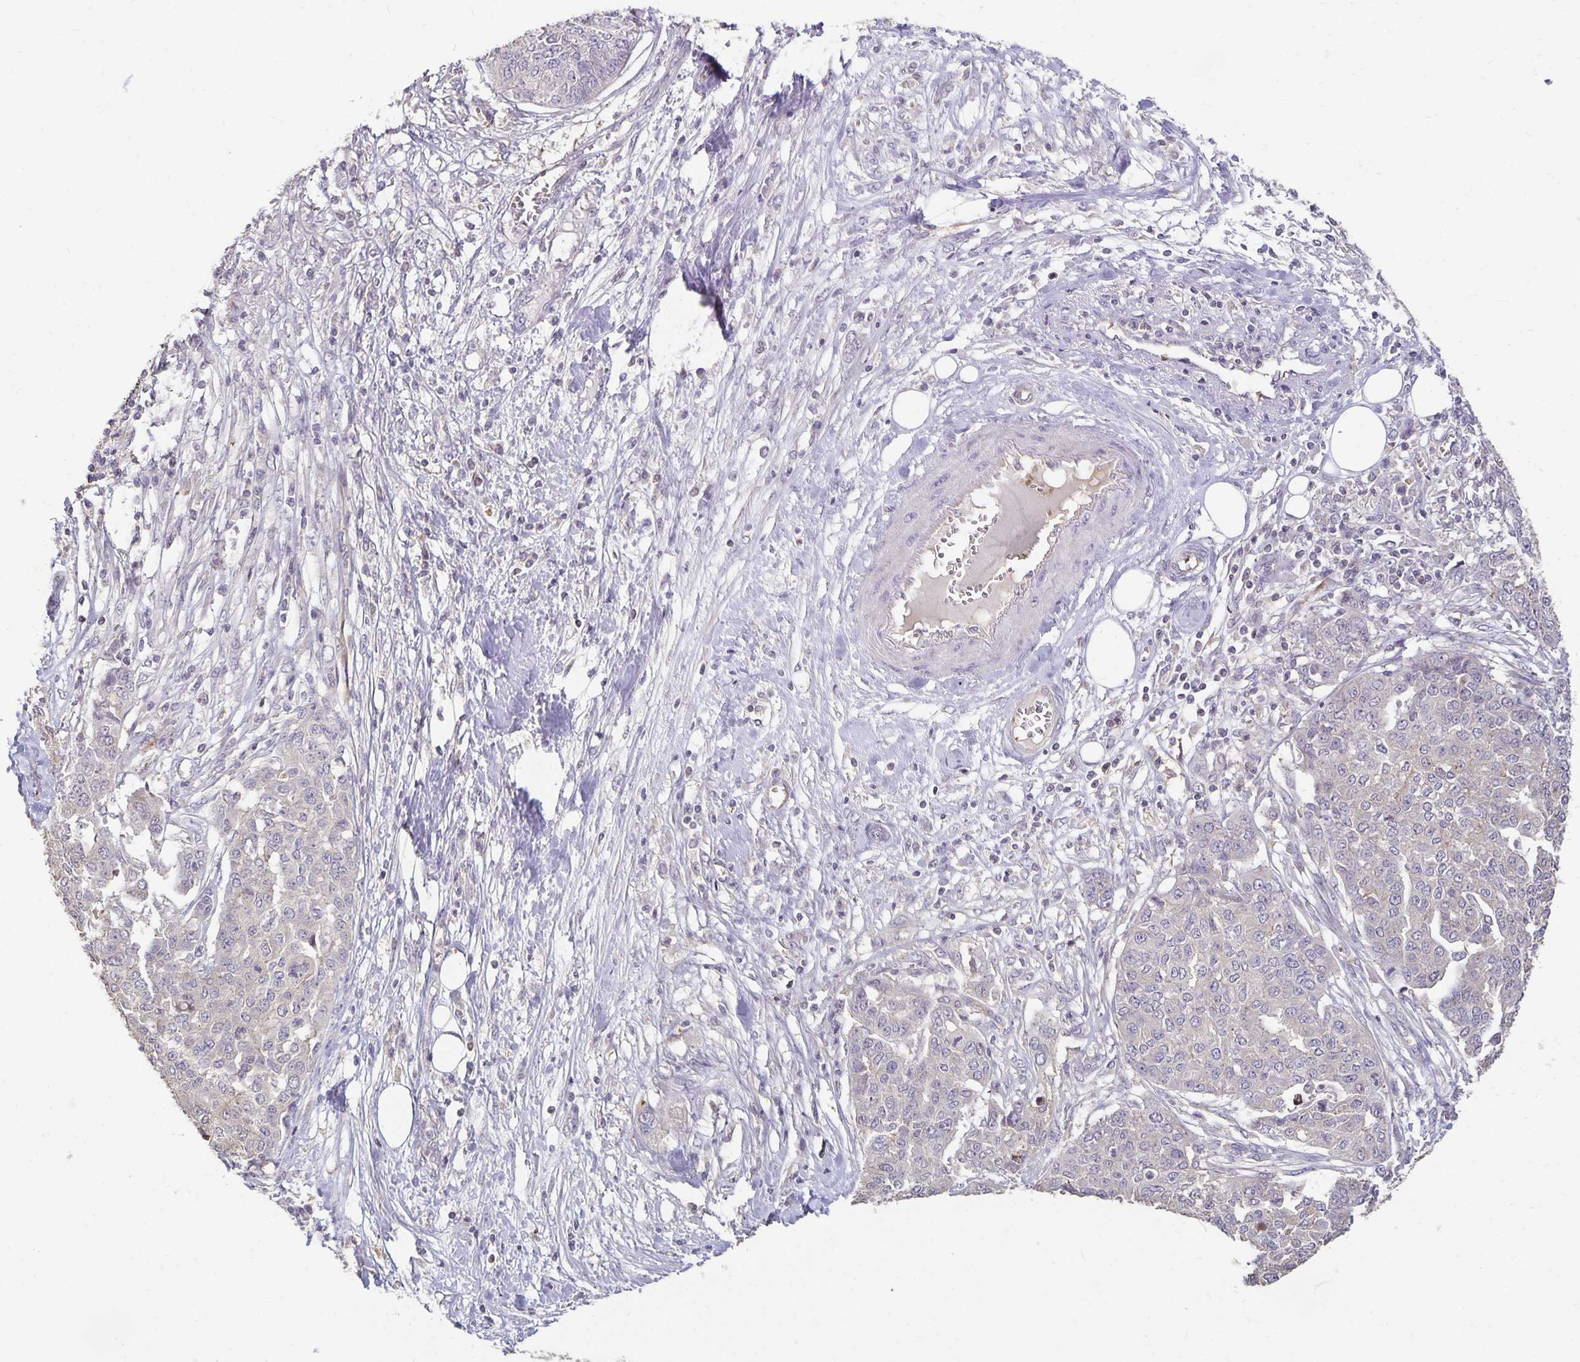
{"staining": {"intensity": "negative", "quantity": "none", "location": "none"}, "tissue": "ovarian cancer", "cell_type": "Tumor cells", "image_type": "cancer", "snomed": [{"axis": "morphology", "description": "Cystadenocarcinoma, serous, NOS"}, {"axis": "topography", "description": "Soft tissue"}, {"axis": "topography", "description": "Ovary"}], "caption": "This is a photomicrograph of IHC staining of serous cystadenocarcinoma (ovarian), which shows no expression in tumor cells.", "gene": "CST6", "patient": {"sex": "female", "age": 57}}